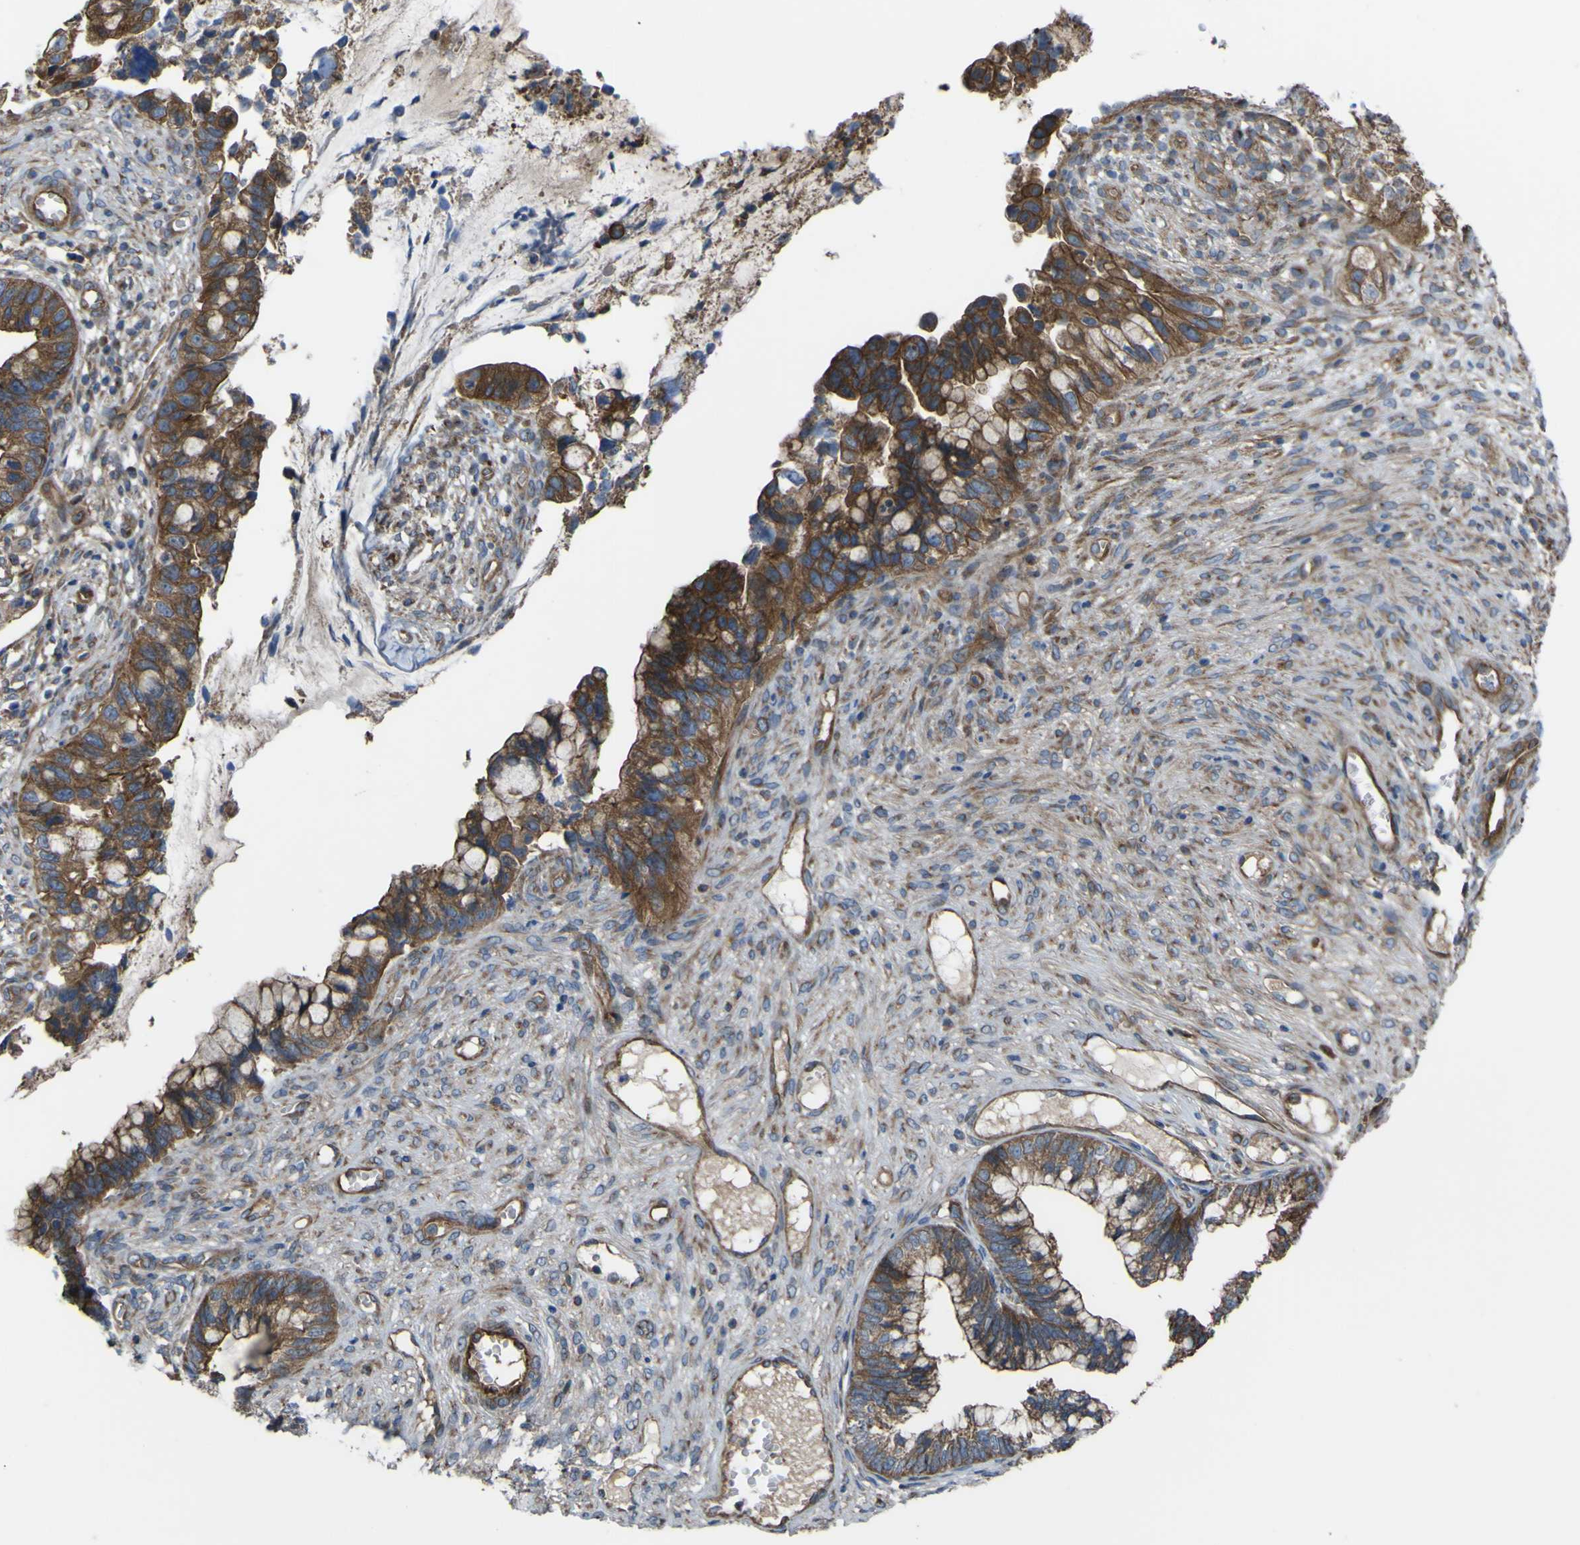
{"staining": {"intensity": "moderate", "quantity": ">75%", "location": "cytoplasmic/membranous"}, "tissue": "cervical cancer", "cell_type": "Tumor cells", "image_type": "cancer", "snomed": [{"axis": "morphology", "description": "Adenocarcinoma, NOS"}, {"axis": "topography", "description": "Cervix"}], "caption": "Protein analysis of cervical cancer tissue reveals moderate cytoplasmic/membranous staining in approximately >75% of tumor cells.", "gene": "FBXO30", "patient": {"sex": "female", "age": 44}}